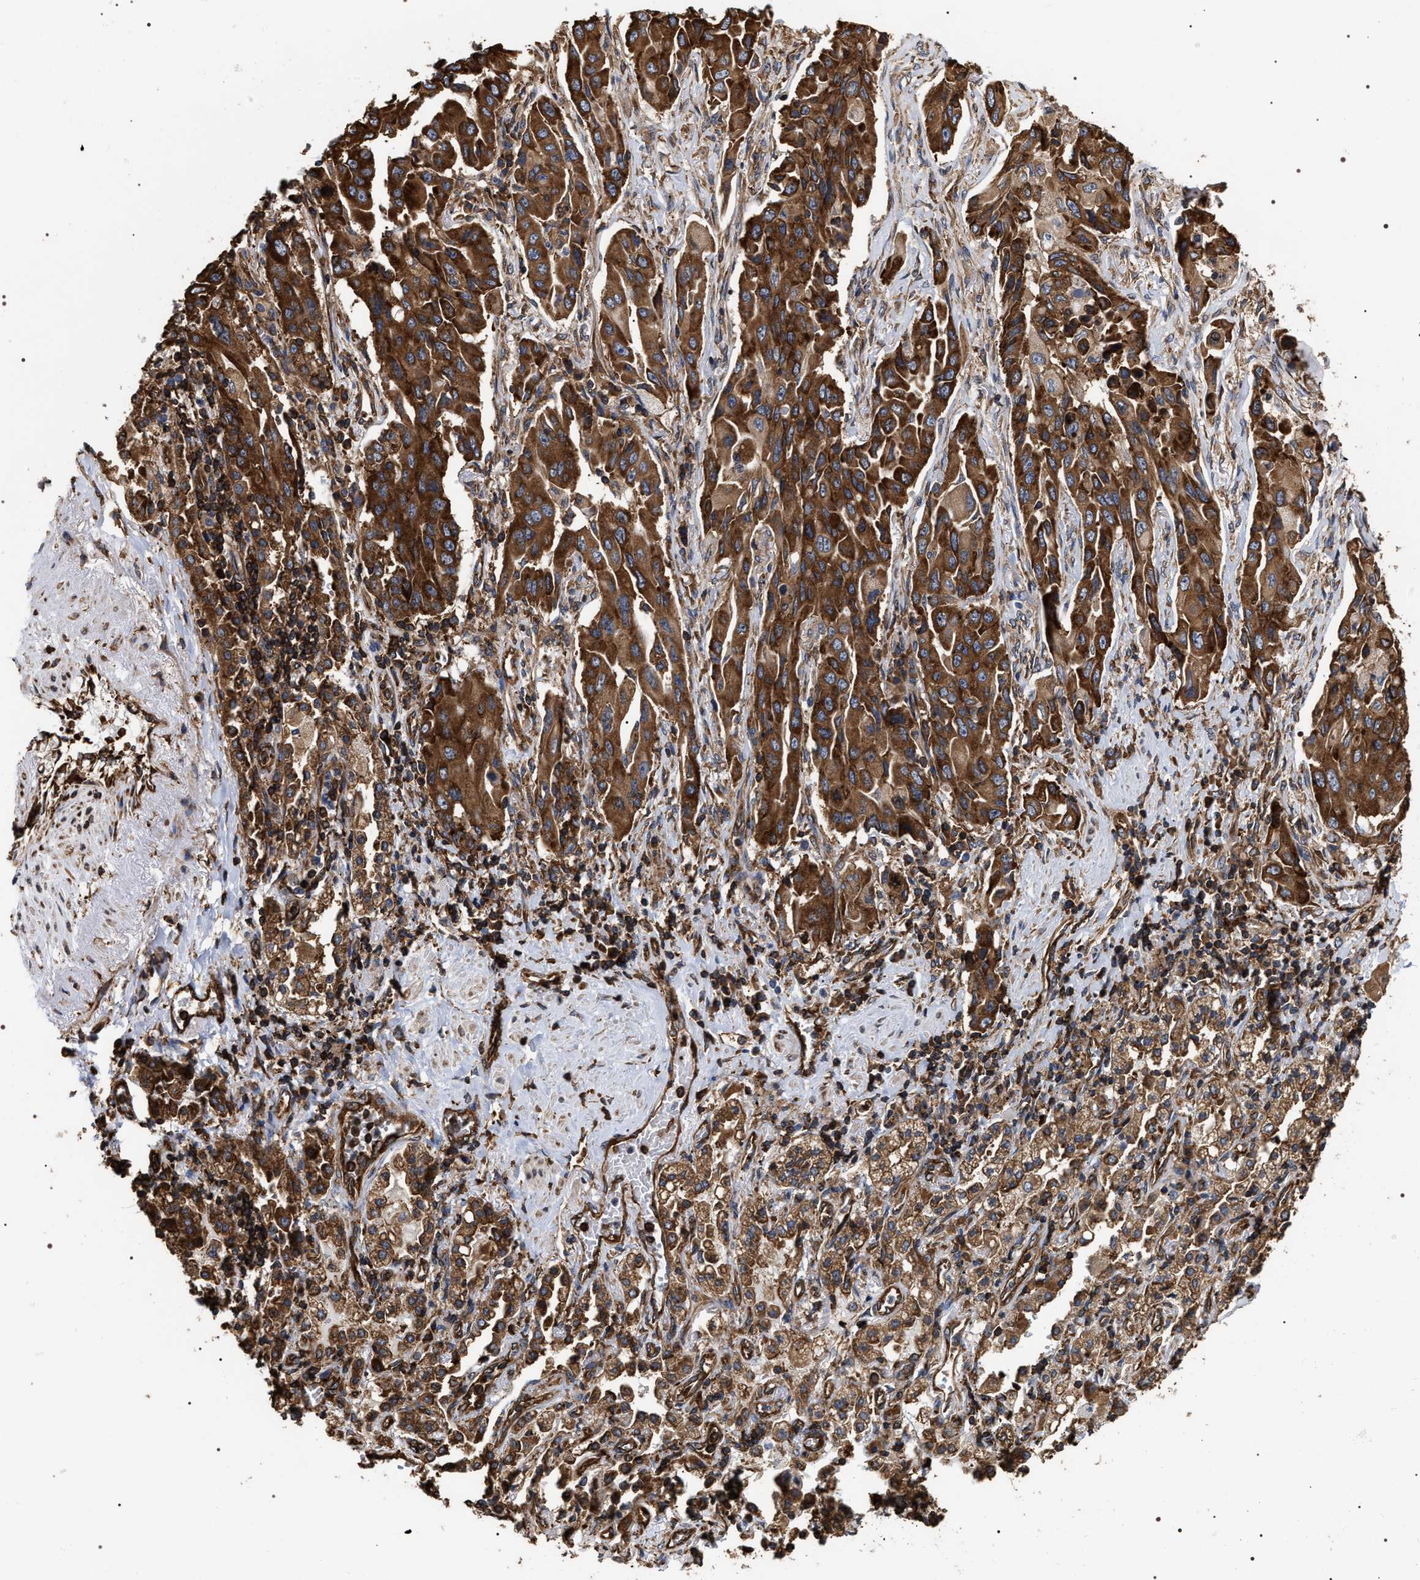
{"staining": {"intensity": "strong", "quantity": ">75%", "location": "cytoplasmic/membranous"}, "tissue": "lung cancer", "cell_type": "Tumor cells", "image_type": "cancer", "snomed": [{"axis": "morphology", "description": "Adenocarcinoma, NOS"}, {"axis": "topography", "description": "Lung"}], "caption": "About >75% of tumor cells in adenocarcinoma (lung) exhibit strong cytoplasmic/membranous protein staining as visualized by brown immunohistochemical staining.", "gene": "SERBP1", "patient": {"sex": "female", "age": 65}}